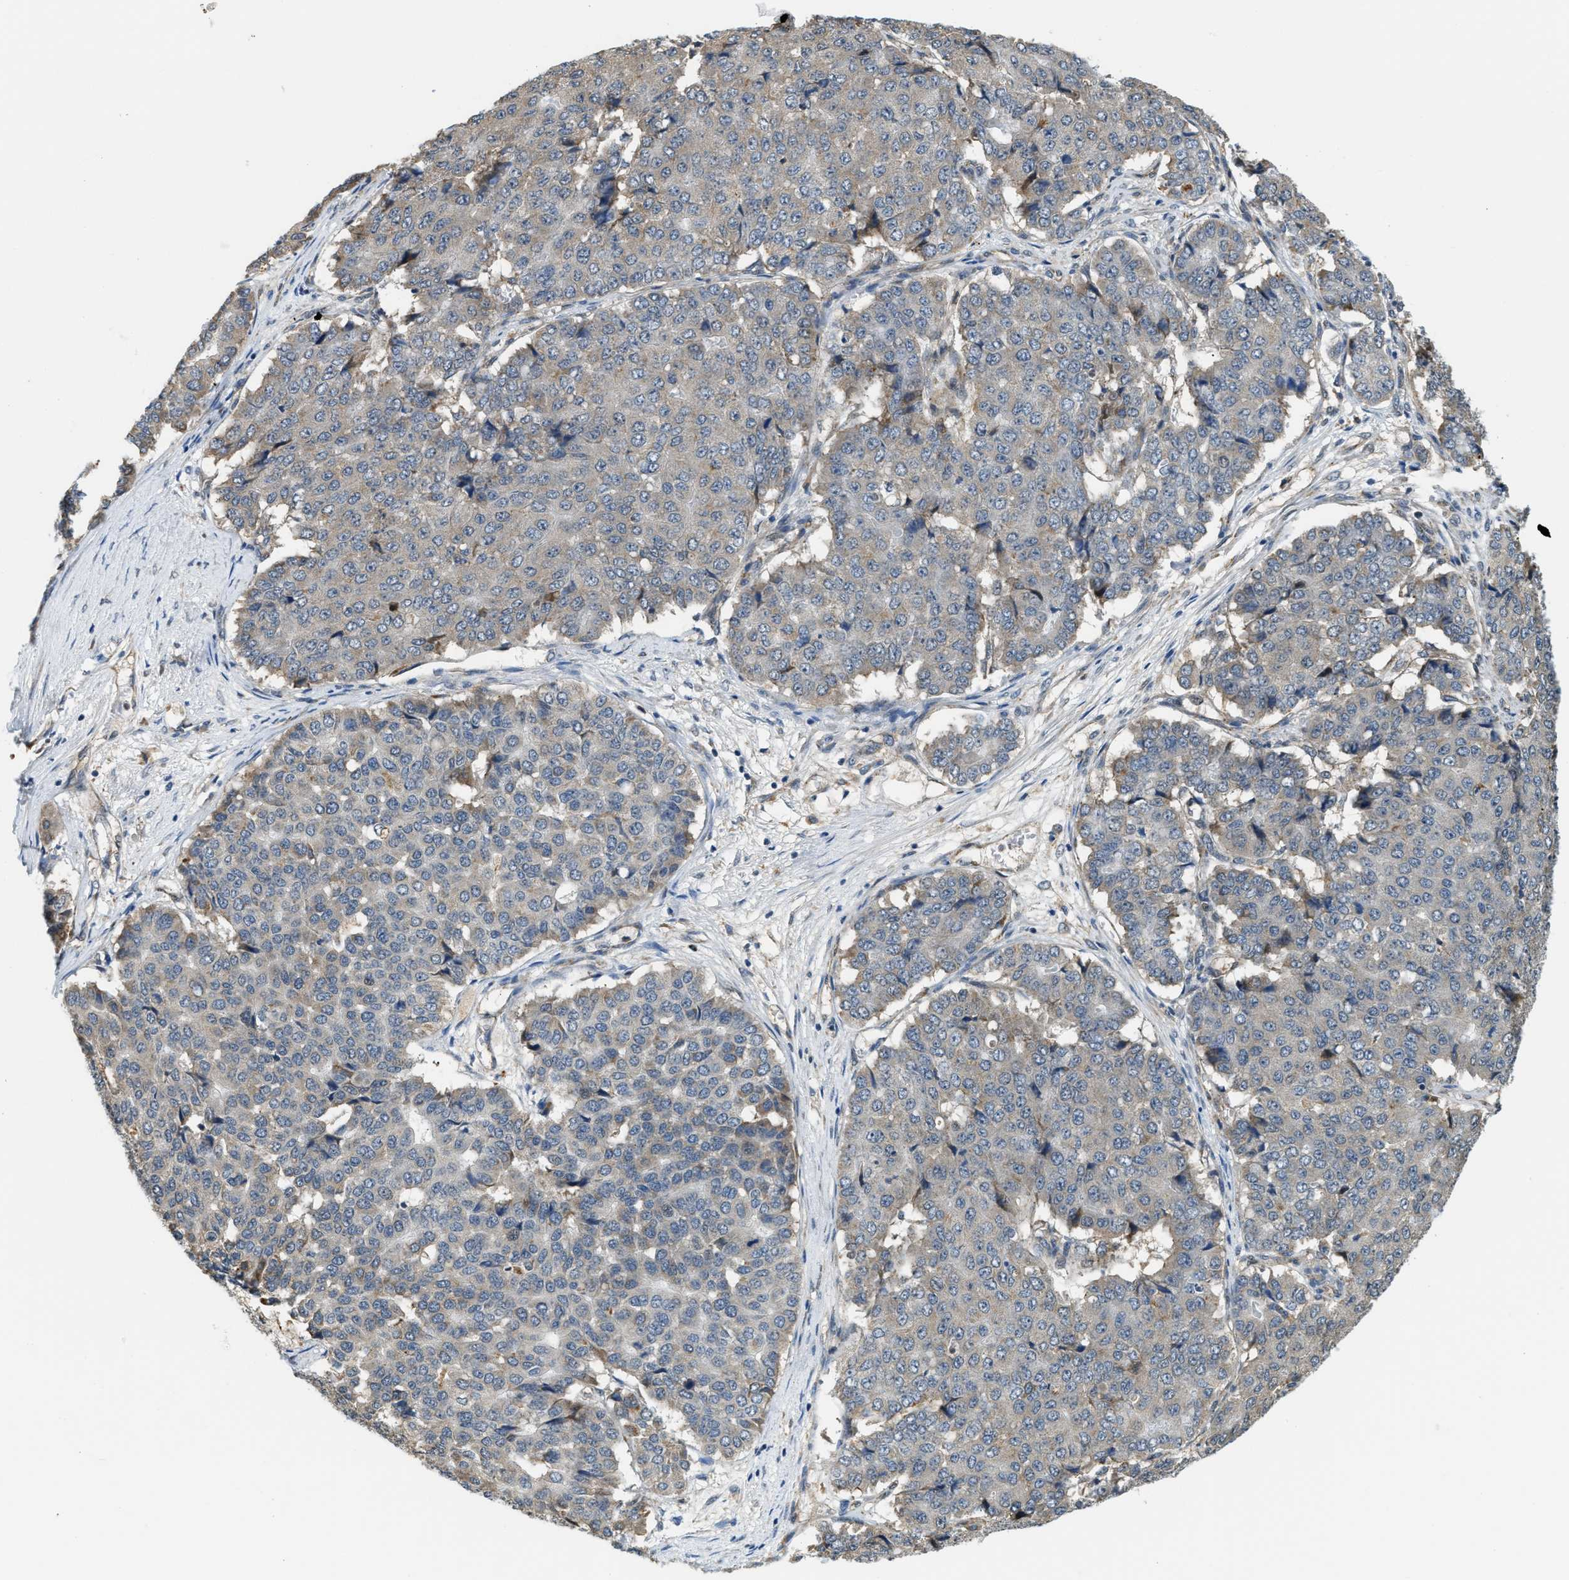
{"staining": {"intensity": "moderate", "quantity": "25%-75%", "location": "cytoplasmic/membranous"}, "tissue": "pancreatic cancer", "cell_type": "Tumor cells", "image_type": "cancer", "snomed": [{"axis": "morphology", "description": "Adenocarcinoma, NOS"}, {"axis": "topography", "description": "Pancreas"}], "caption": "Human pancreatic cancer (adenocarcinoma) stained for a protein (brown) exhibits moderate cytoplasmic/membranous positive positivity in about 25%-75% of tumor cells.", "gene": "STARD3NL", "patient": {"sex": "male", "age": 50}}